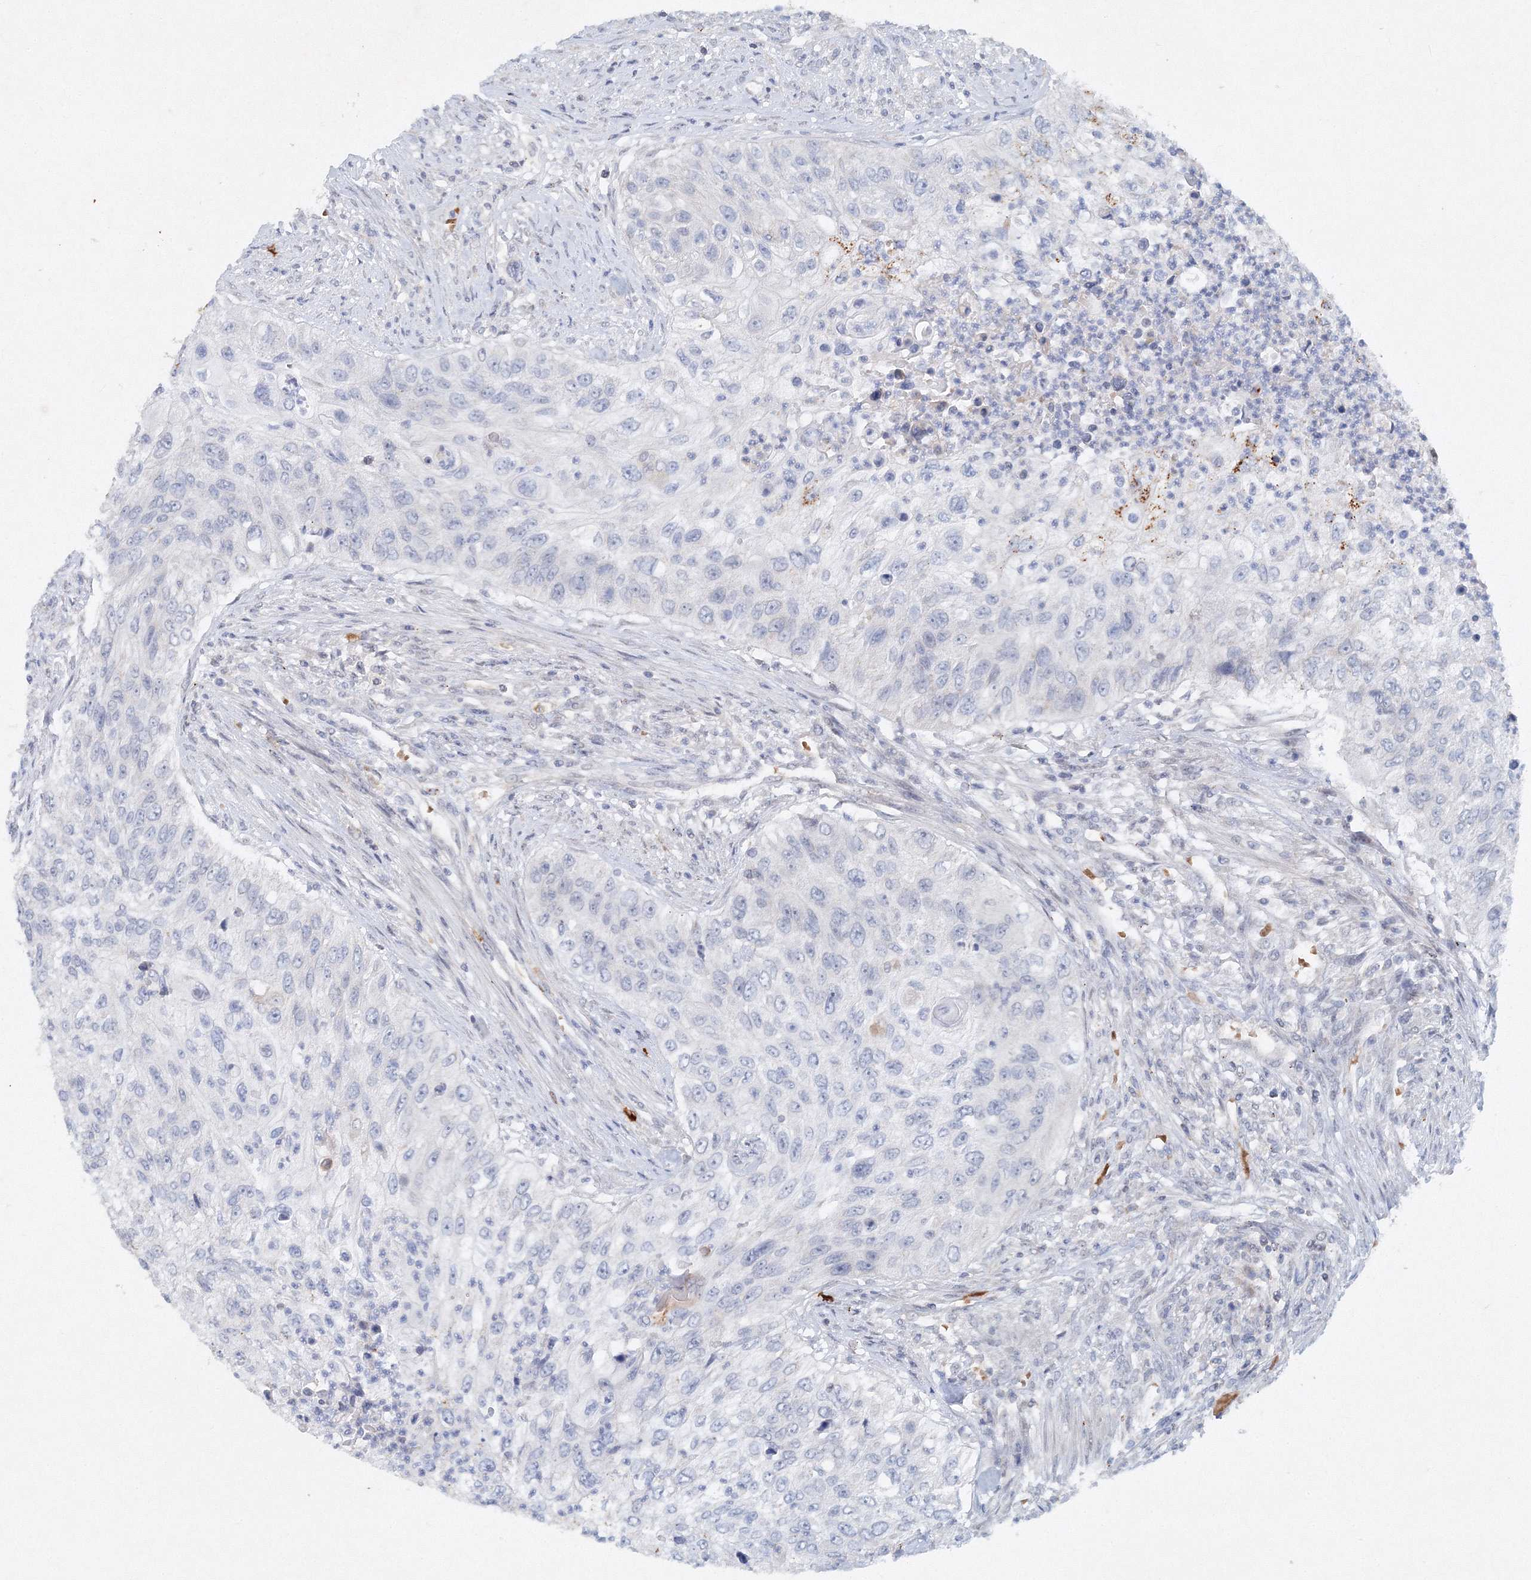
{"staining": {"intensity": "negative", "quantity": "none", "location": "none"}, "tissue": "urothelial cancer", "cell_type": "Tumor cells", "image_type": "cancer", "snomed": [{"axis": "morphology", "description": "Urothelial carcinoma, High grade"}, {"axis": "topography", "description": "Urinary bladder"}], "caption": "A histopathology image of human urothelial carcinoma (high-grade) is negative for staining in tumor cells.", "gene": "SH3BP5", "patient": {"sex": "female", "age": 60}}